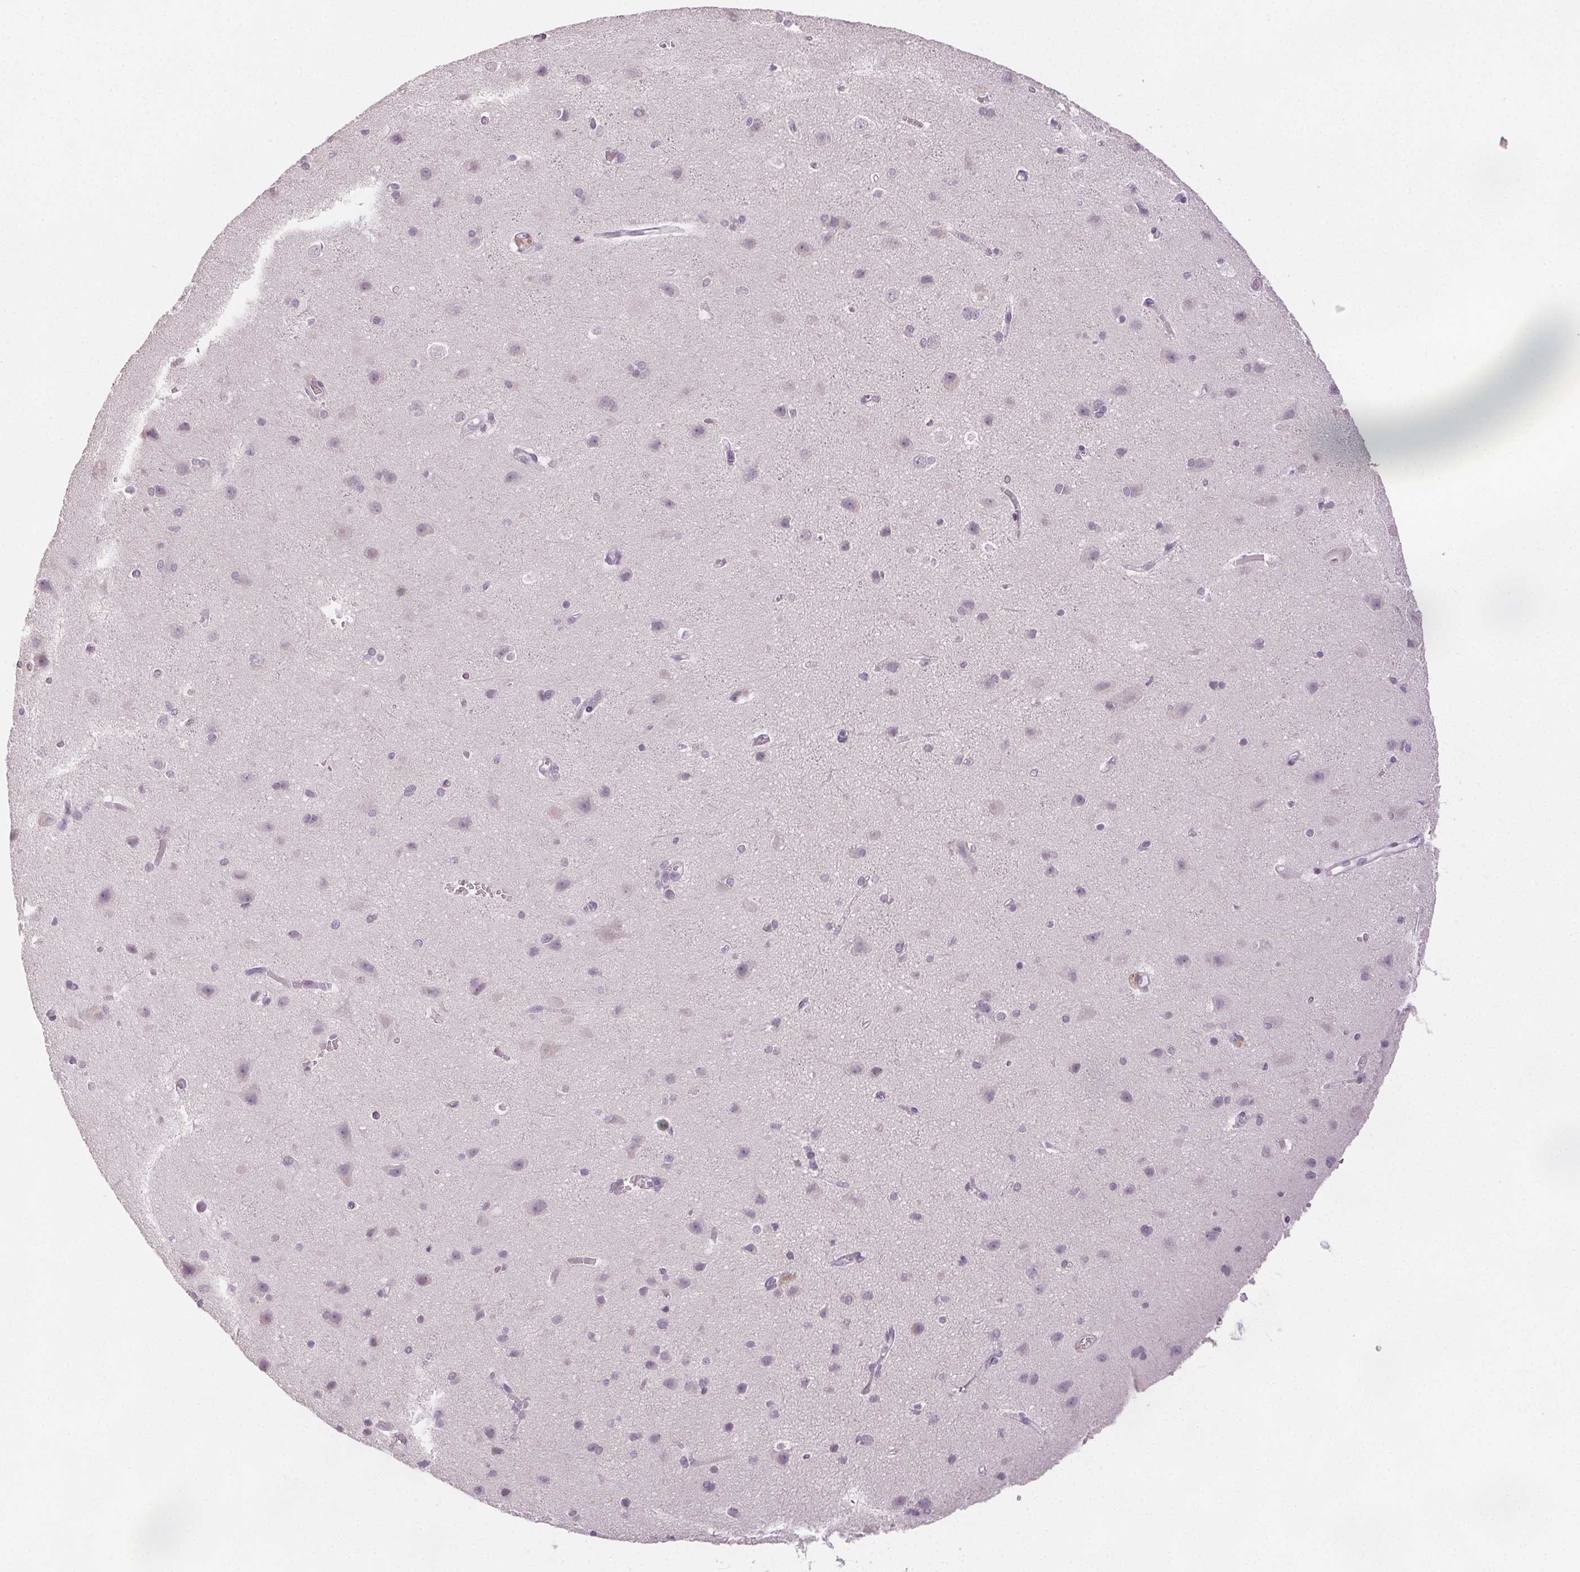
{"staining": {"intensity": "negative", "quantity": "none", "location": "none"}, "tissue": "cerebral cortex", "cell_type": "Endothelial cells", "image_type": "normal", "snomed": [{"axis": "morphology", "description": "Normal tissue, NOS"}, {"axis": "topography", "description": "Cerebral cortex"}], "caption": "The photomicrograph shows no staining of endothelial cells in normal cerebral cortex. Brightfield microscopy of IHC stained with DAB (3,3'-diaminobenzidine) (brown) and hematoxylin (blue), captured at high magnification.", "gene": "ANLN", "patient": {"sex": "male", "age": 37}}